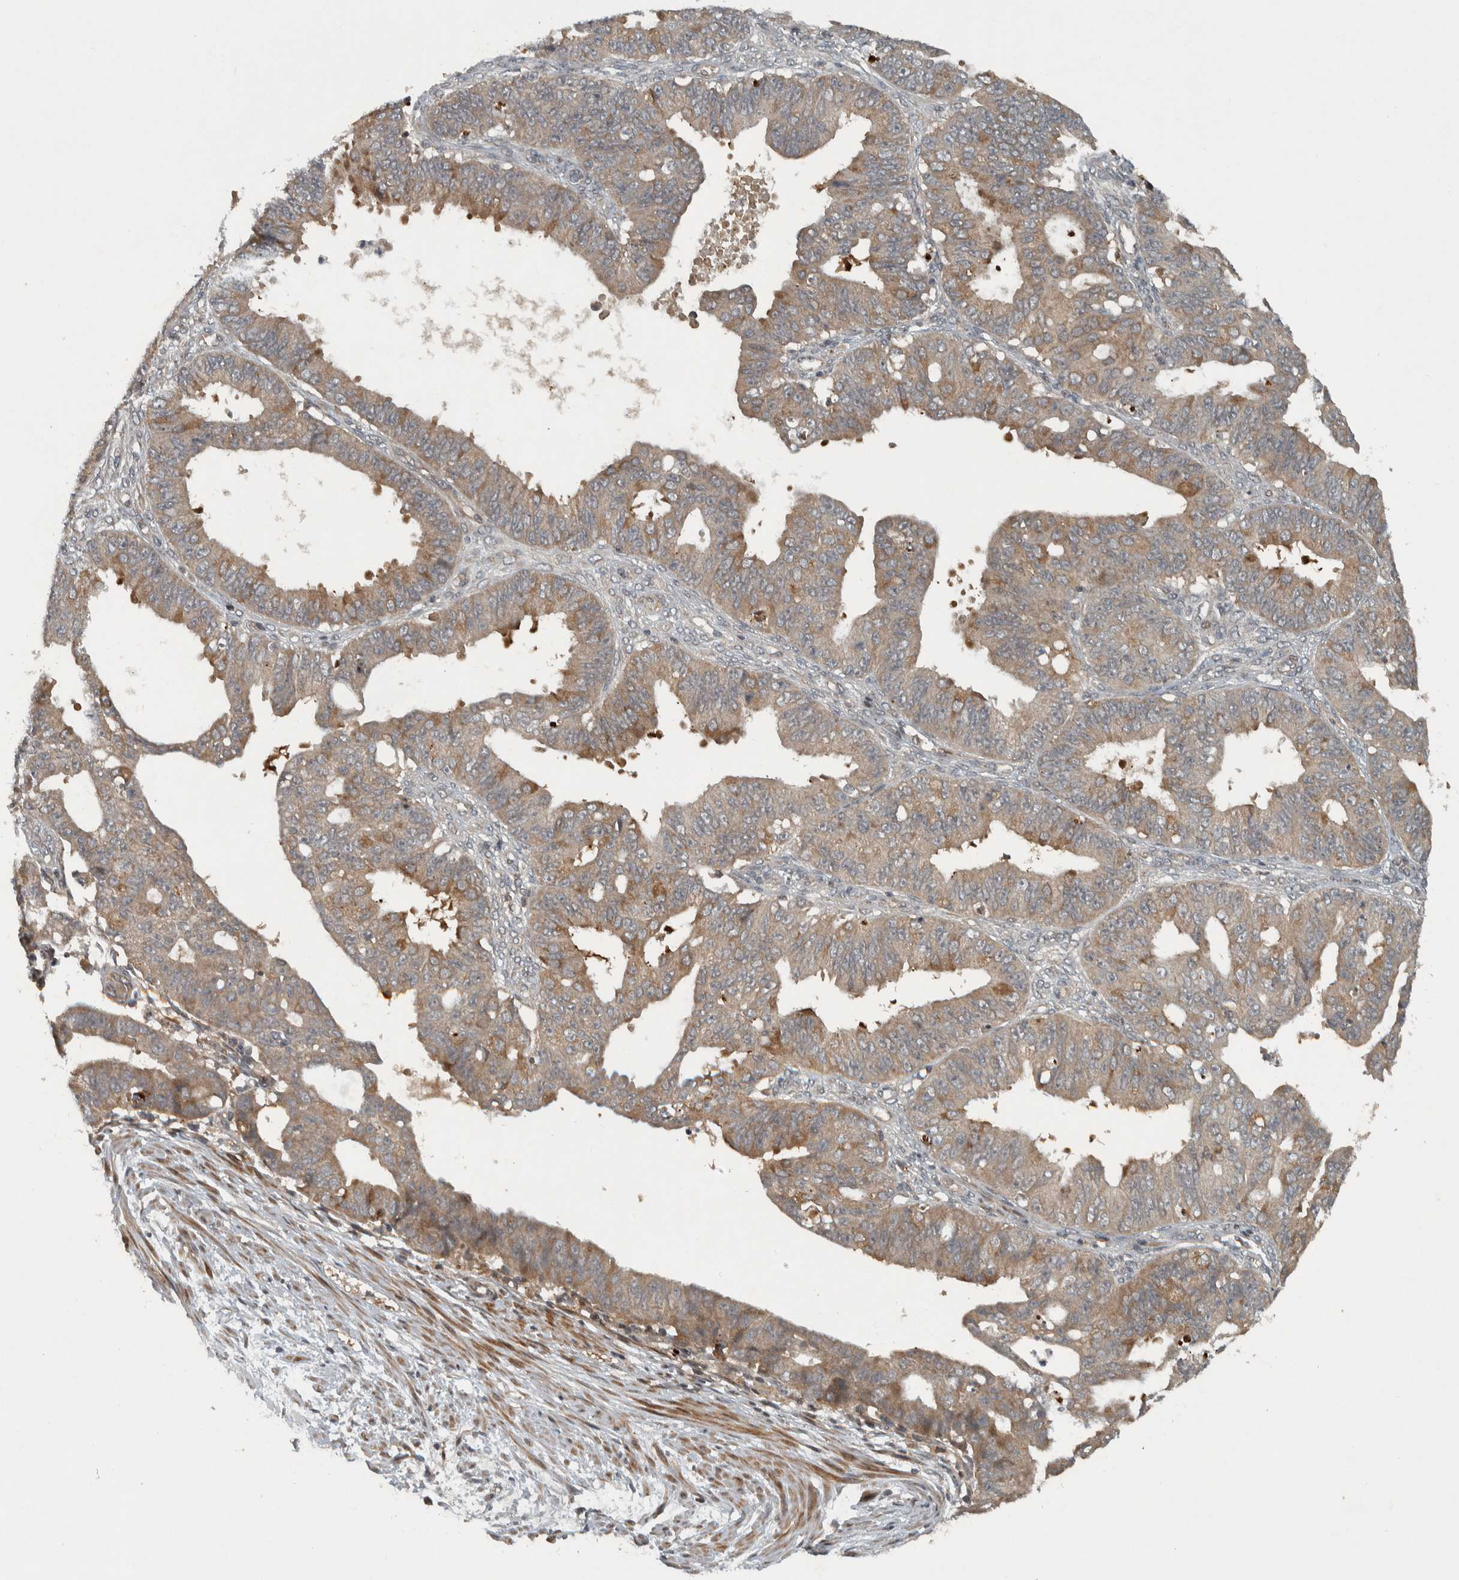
{"staining": {"intensity": "weak", "quantity": "25%-75%", "location": "cytoplasmic/membranous"}, "tissue": "ovarian cancer", "cell_type": "Tumor cells", "image_type": "cancer", "snomed": [{"axis": "morphology", "description": "Carcinoma, endometroid"}, {"axis": "topography", "description": "Ovary"}], "caption": "Brown immunohistochemical staining in human ovarian endometroid carcinoma displays weak cytoplasmic/membranous positivity in about 25%-75% of tumor cells.", "gene": "KIFAP3", "patient": {"sex": "female", "age": 42}}